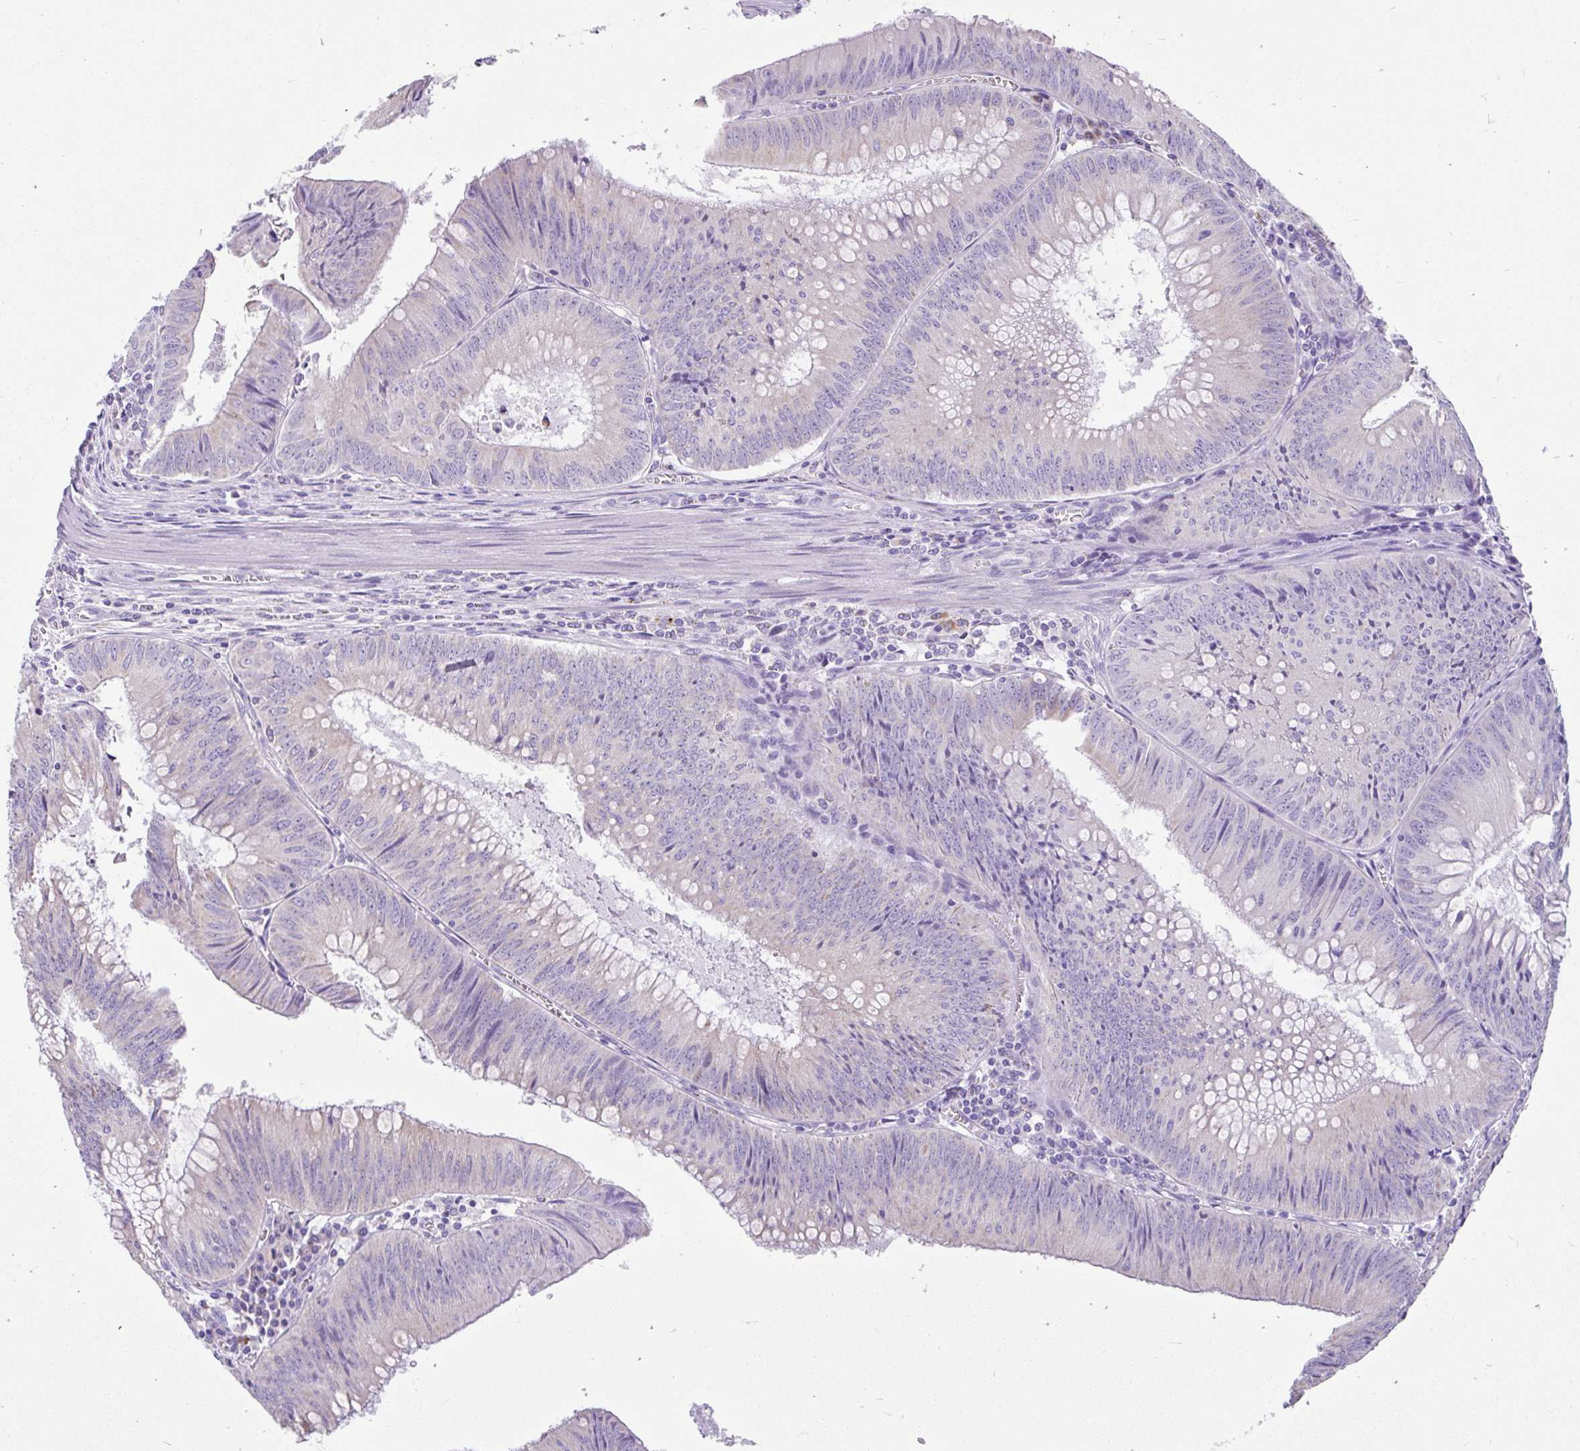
{"staining": {"intensity": "negative", "quantity": "none", "location": "none"}, "tissue": "colorectal cancer", "cell_type": "Tumor cells", "image_type": "cancer", "snomed": [{"axis": "morphology", "description": "Adenocarcinoma, NOS"}, {"axis": "topography", "description": "Rectum"}], "caption": "Tumor cells are negative for protein expression in human colorectal cancer.", "gene": "CCSAP", "patient": {"sex": "female", "age": 72}}